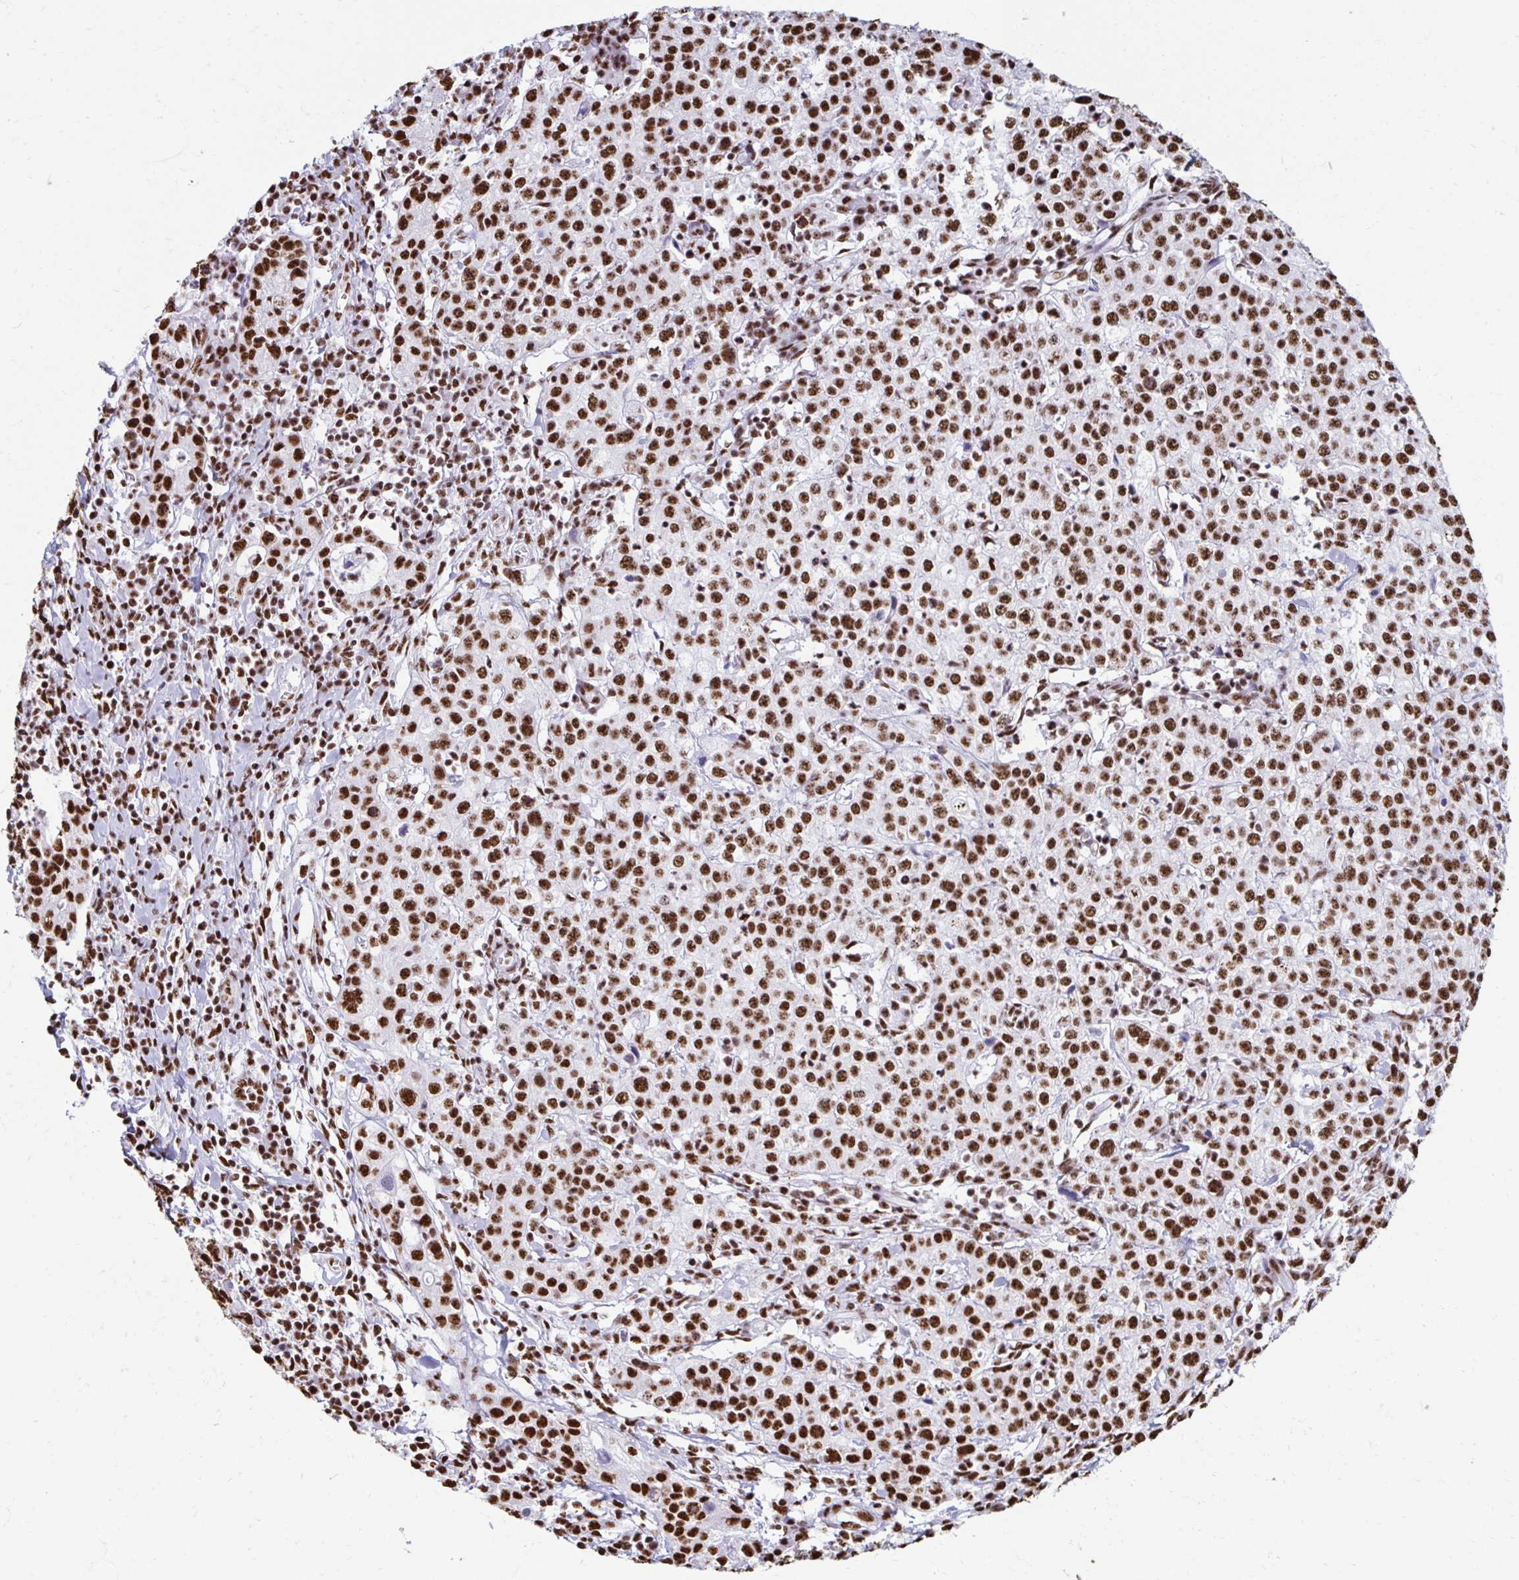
{"staining": {"intensity": "strong", "quantity": ">75%", "location": "nuclear"}, "tissue": "cervical cancer", "cell_type": "Tumor cells", "image_type": "cancer", "snomed": [{"axis": "morphology", "description": "Normal tissue, NOS"}, {"axis": "morphology", "description": "Adenocarcinoma, NOS"}, {"axis": "topography", "description": "Cervix"}], "caption": "Strong nuclear protein staining is present in about >75% of tumor cells in adenocarcinoma (cervical).", "gene": "NONO", "patient": {"sex": "female", "age": 44}}